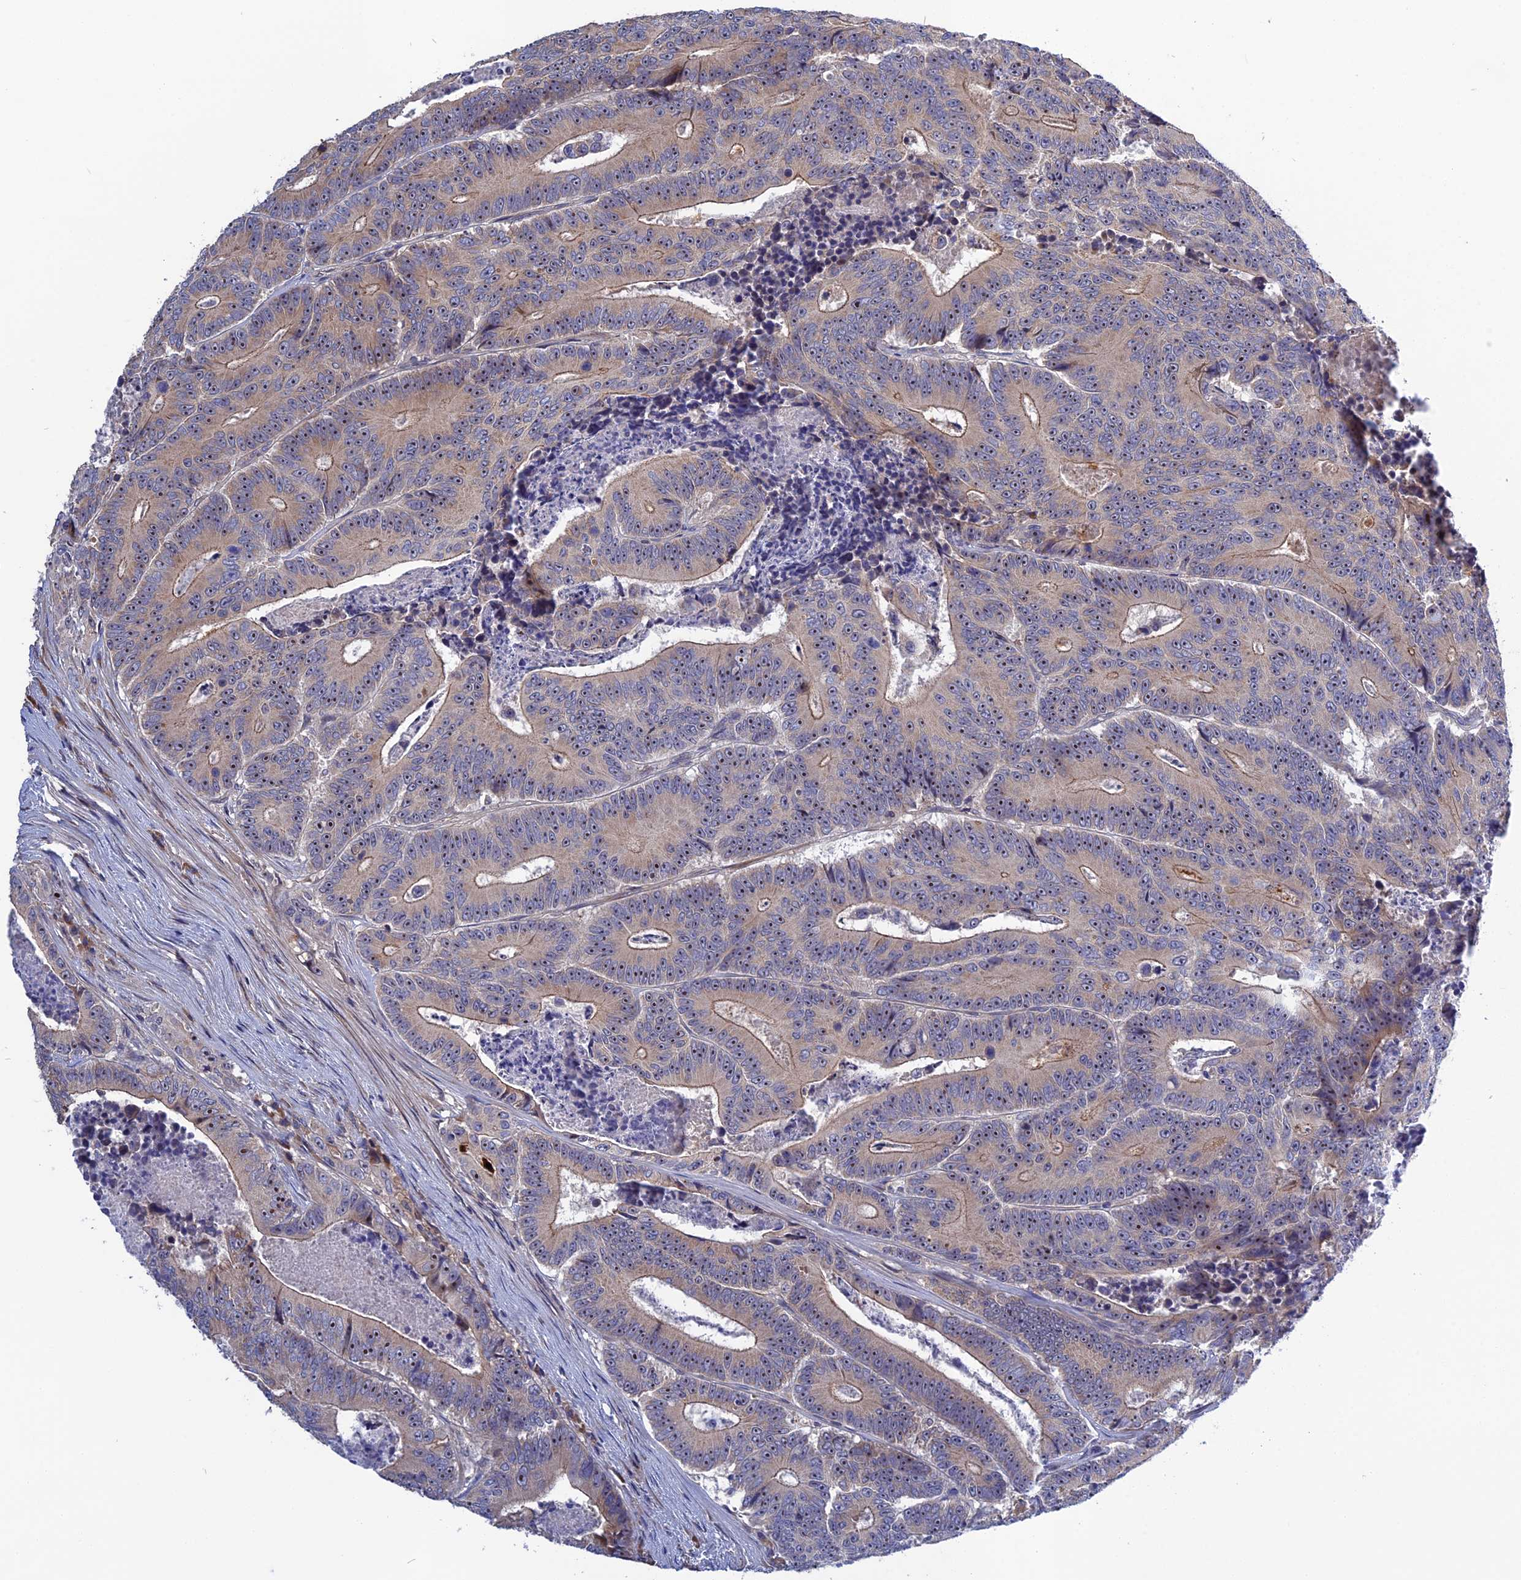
{"staining": {"intensity": "weak", "quantity": "<25%", "location": "cytoplasmic/membranous"}, "tissue": "colorectal cancer", "cell_type": "Tumor cells", "image_type": "cancer", "snomed": [{"axis": "morphology", "description": "Adenocarcinoma, NOS"}, {"axis": "topography", "description": "Colon"}], "caption": "Immunohistochemistry (IHC) micrograph of human colorectal cancer stained for a protein (brown), which exhibits no expression in tumor cells.", "gene": "CRACD", "patient": {"sex": "male", "age": 83}}